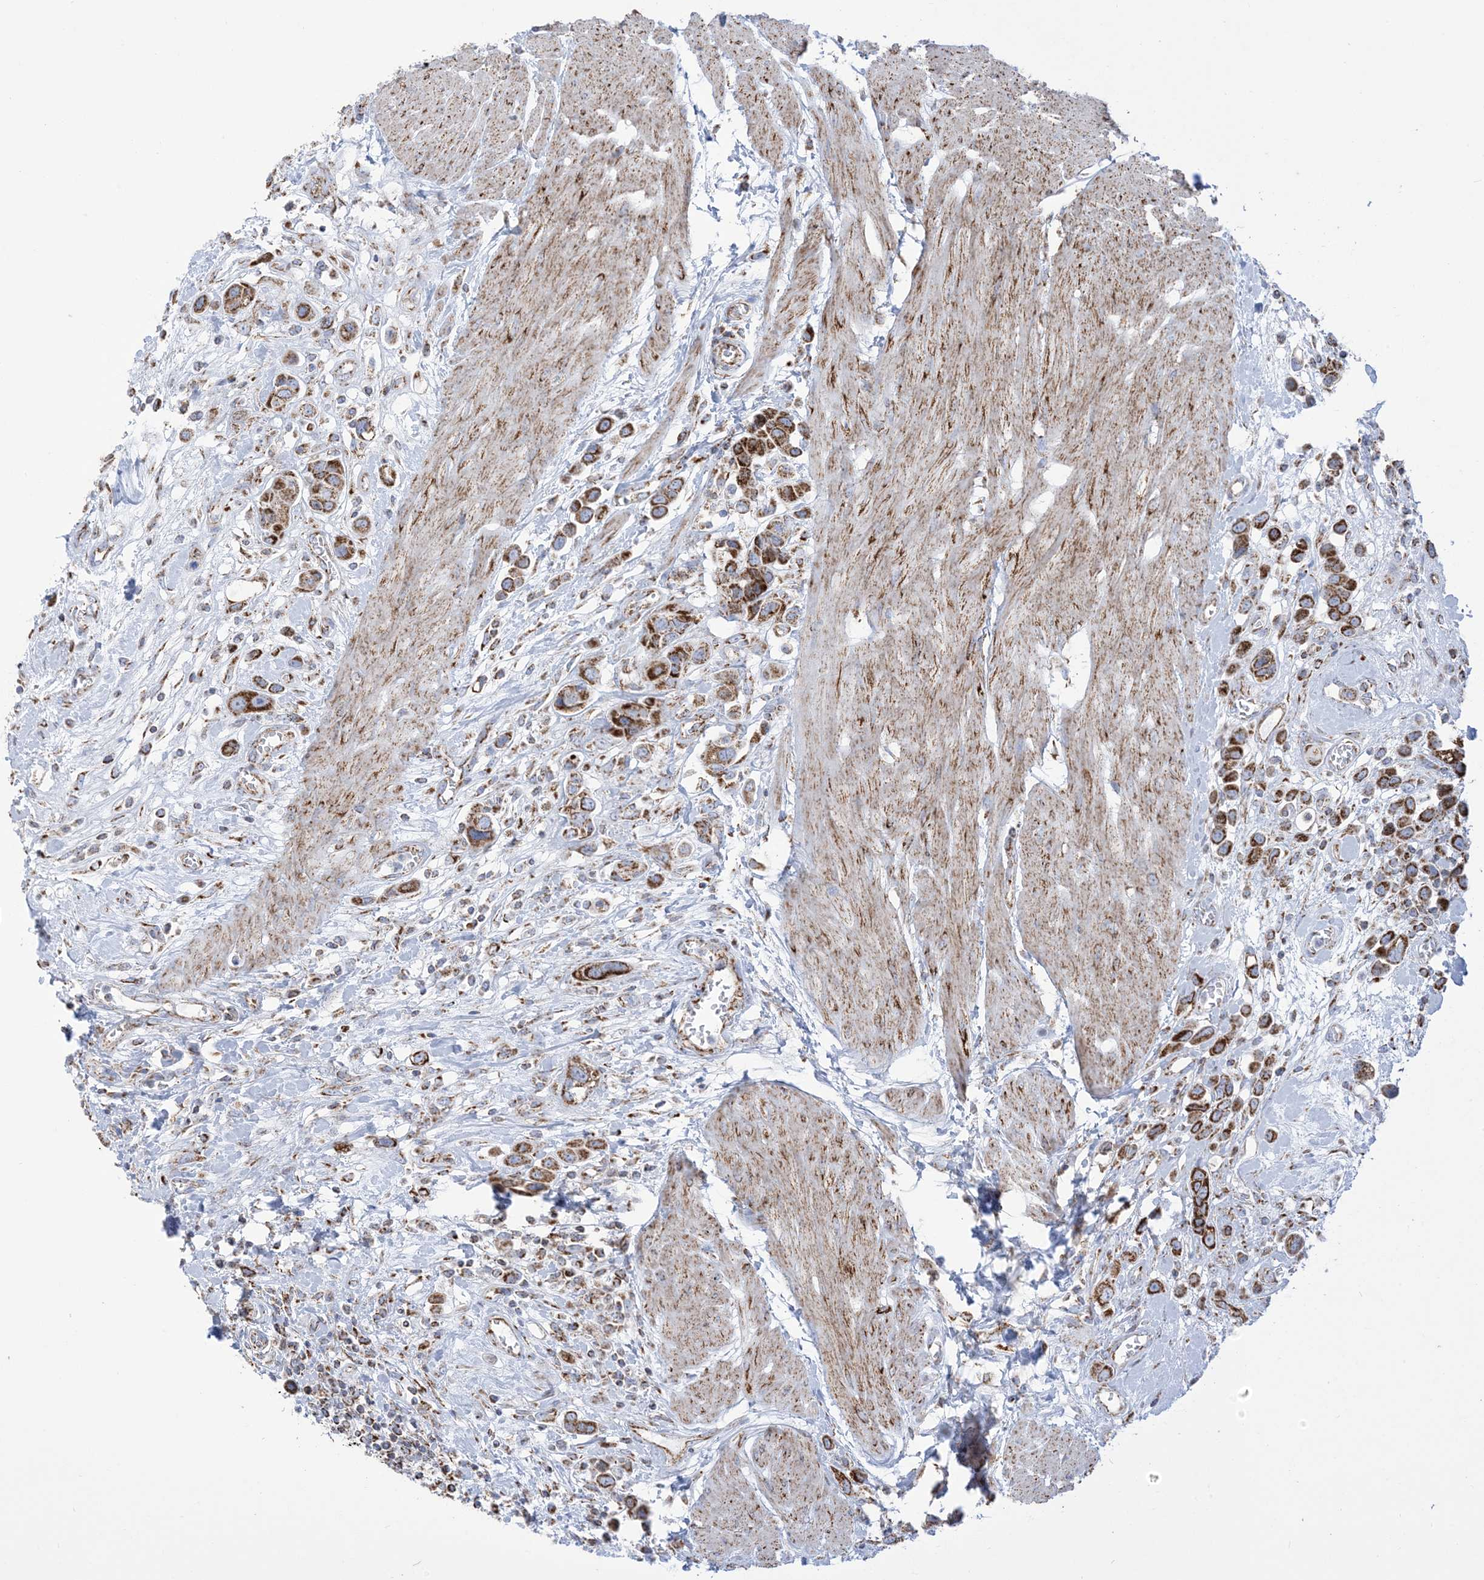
{"staining": {"intensity": "strong", "quantity": ">75%", "location": "cytoplasmic/membranous"}, "tissue": "urothelial cancer", "cell_type": "Tumor cells", "image_type": "cancer", "snomed": [{"axis": "morphology", "description": "Urothelial carcinoma, High grade"}, {"axis": "topography", "description": "Urinary bladder"}], "caption": "Urothelial carcinoma (high-grade) was stained to show a protein in brown. There is high levels of strong cytoplasmic/membranous staining in approximately >75% of tumor cells.", "gene": "SAMM50", "patient": {"sex": "male", "age": 50}}